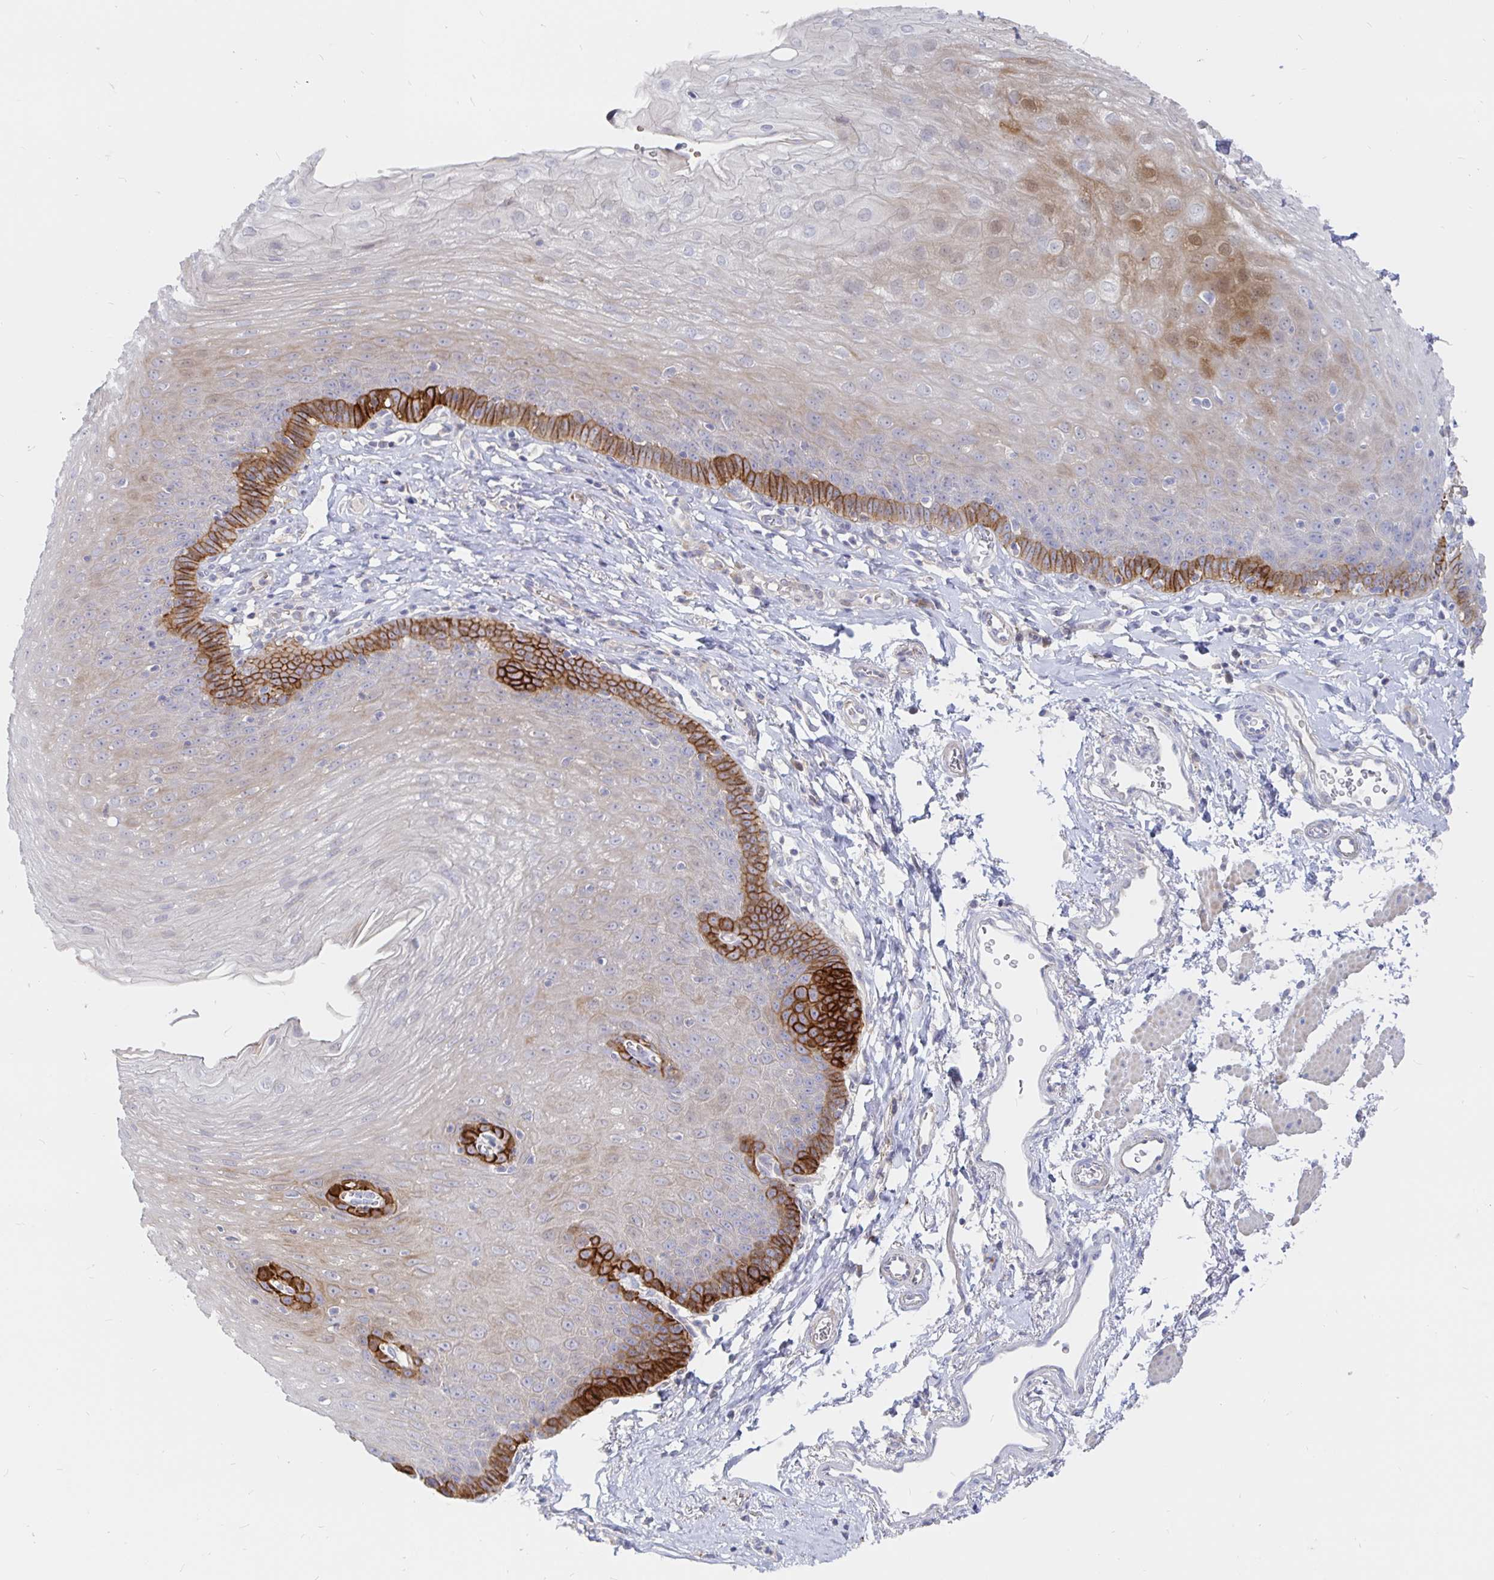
{"staining": {"intensity": "strong", "quantity": "<25%", "location": "cytoplasmic/membranous"}, "tissue": "esophagus", "cell_type": "Squamous epithelial cells", "image_type": "normal", "snomed": [{"axis": "morphology", "description": "Normal tissue, NOS"}, {"axis": "topography", "description": "Esophagus"}], "caption": "Protein staining exhibits strong cytoplasmic/membranous expression in approximately <25% of squamous epithelial cells in normal esophagus.", "gene": "KCTD19", "patient": {"sex": "female", "age": 81}}